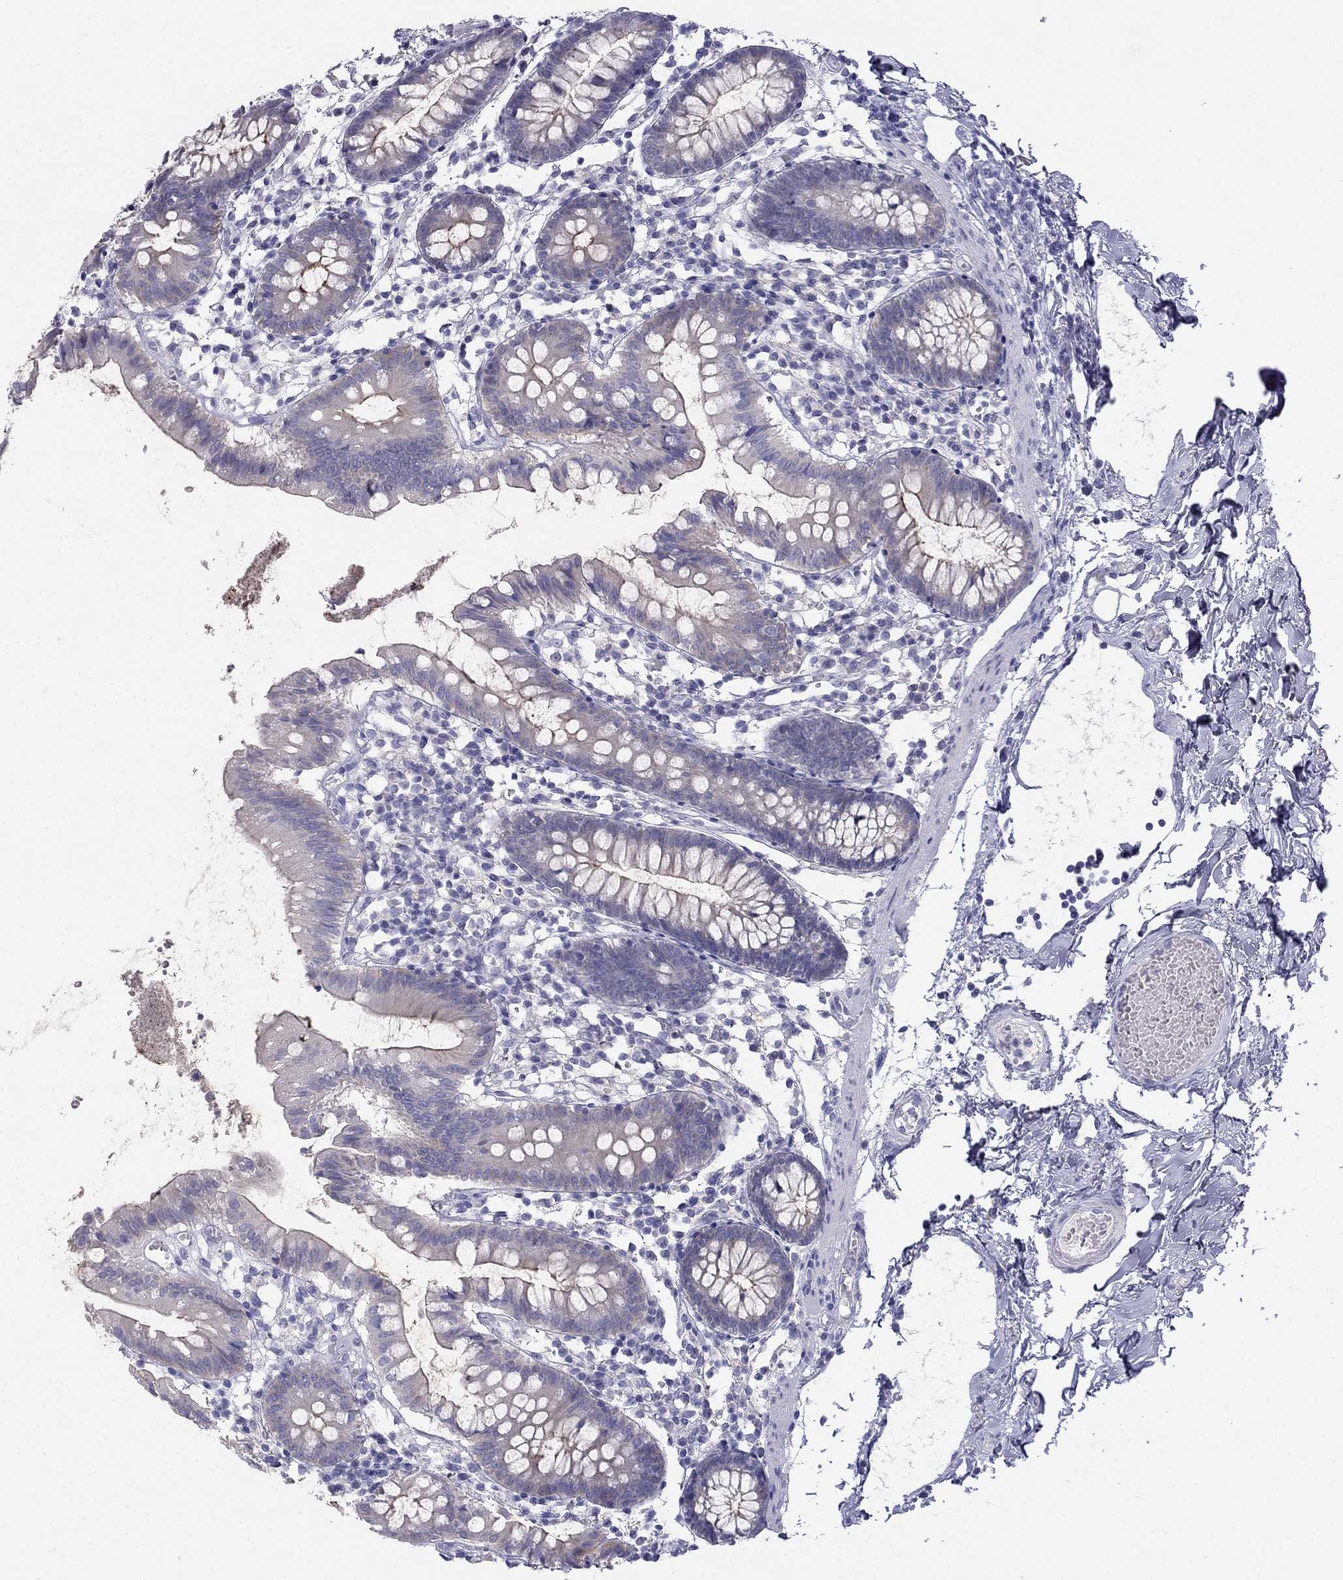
{"staining": {"intensity": "moderate", "quantity": "25%-75%", "location": "cytoplasmic/membranous"}, "tissue": "small intestine", "cell_type": "Glandular cells", "image_type": "normal", "snomed": [{"axis": "morphology", "description": "Normal tissue, NOS"}, {"axis": "topography", "description": "Small intestine"}], "caption": "This is a photomicrograph of immunohistochemistry (IHC) staining of normal small intestine, which shows moderate expression in the cytoplasmic/membranous of glandular cells.", "gene": "RFLNA", "patient": {"sex": "female", "age": 90}}